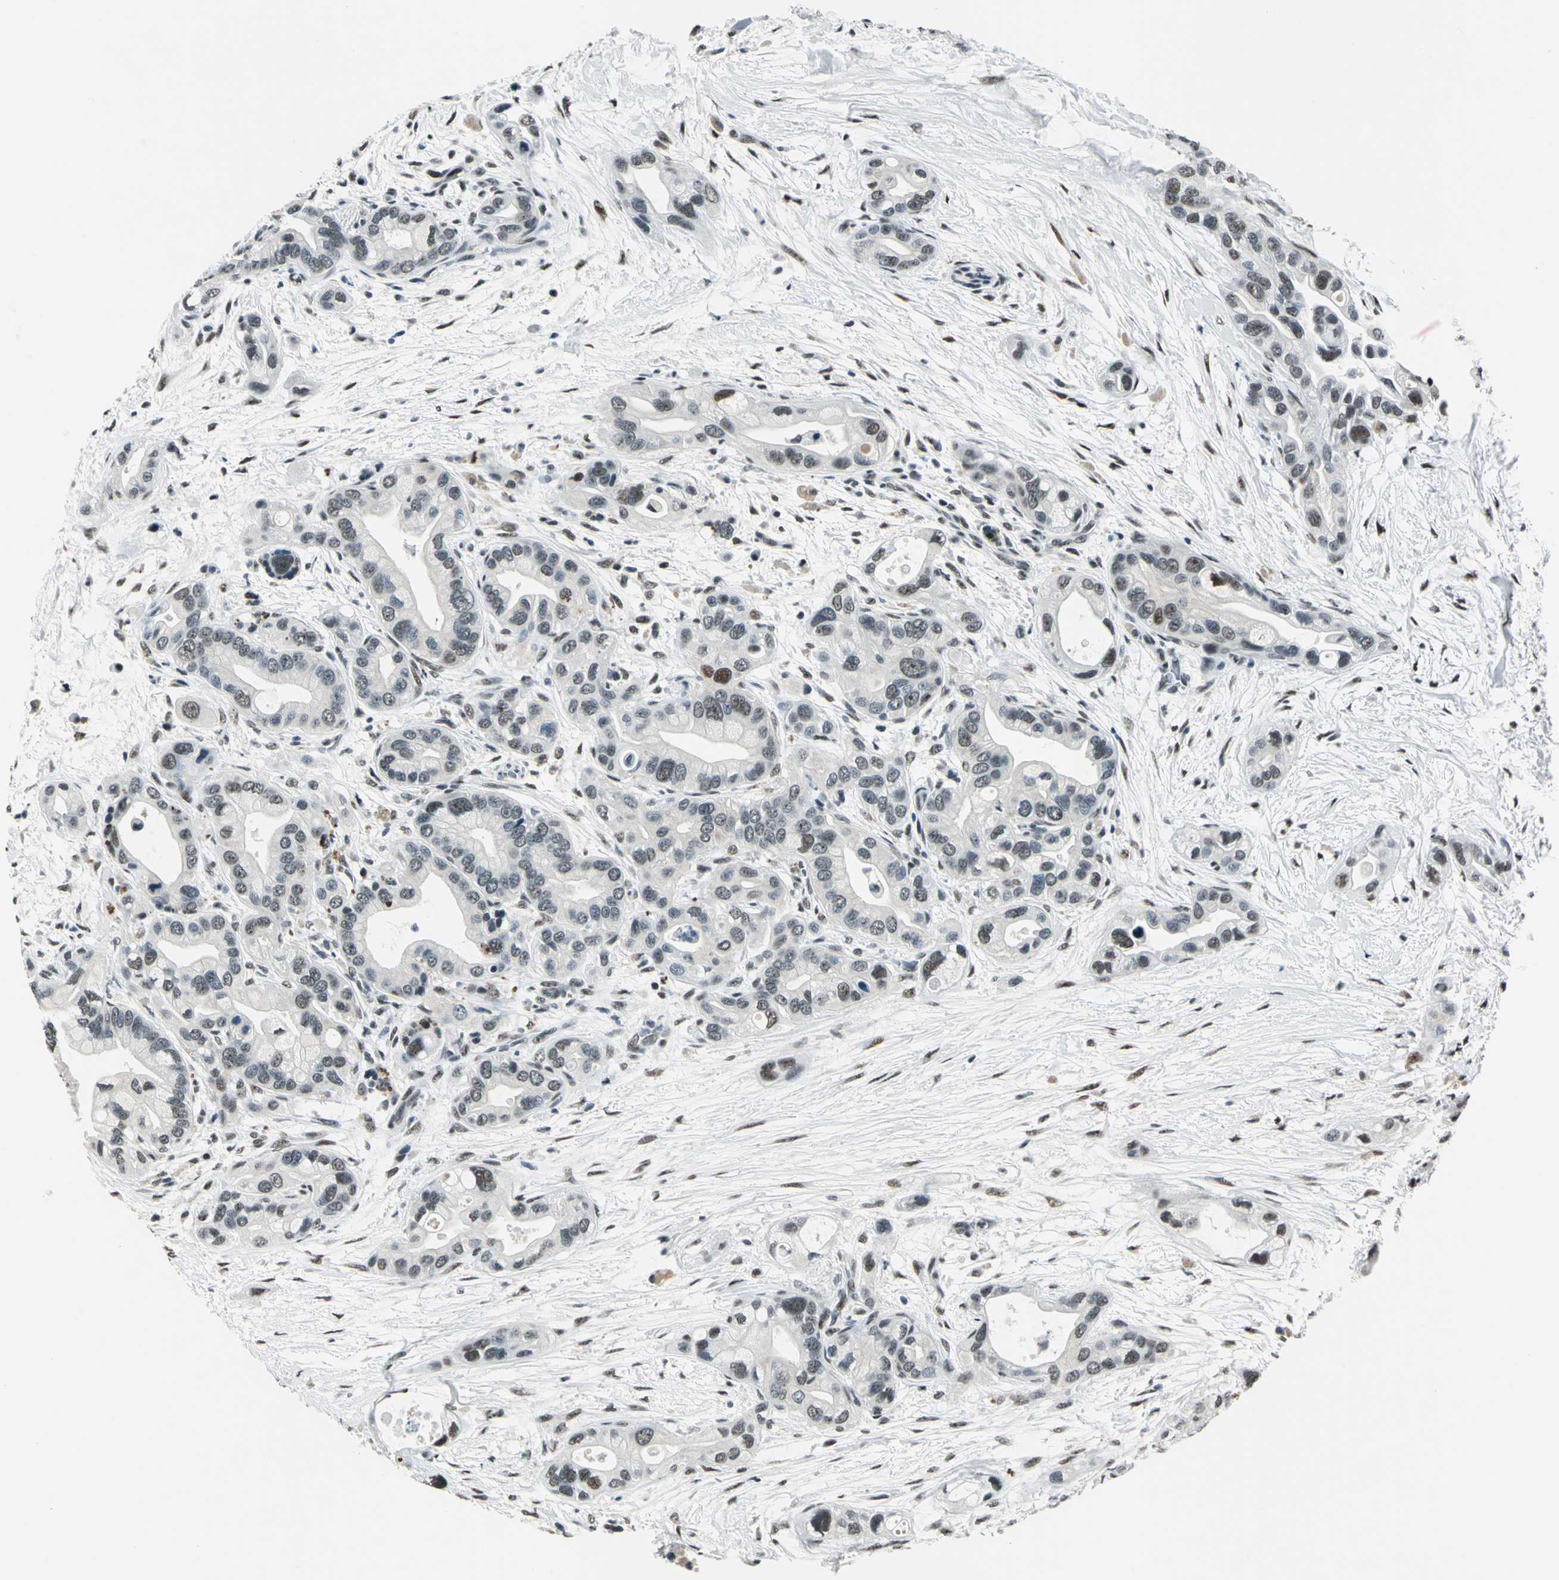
{"staining": {"intensity": "moderate", "quantity": "25%-75%", "location": "nuclear"}, "tissue": "pancreatic cancer", "cell_type": "Tumor cells", "image_type": "cancer", "snomed": [{"axis": "morphology", "description": "Adenocarcinoma, NOS"}, {"axis": "topography", "description": "Pancreas"}], "caption": "Tumor cells display moderate nuclear positivity in about 25%-75% of cells in pancreatic cancer.", "gene": "KAT6B", "patient": {"sex": "female", "age": 77}}